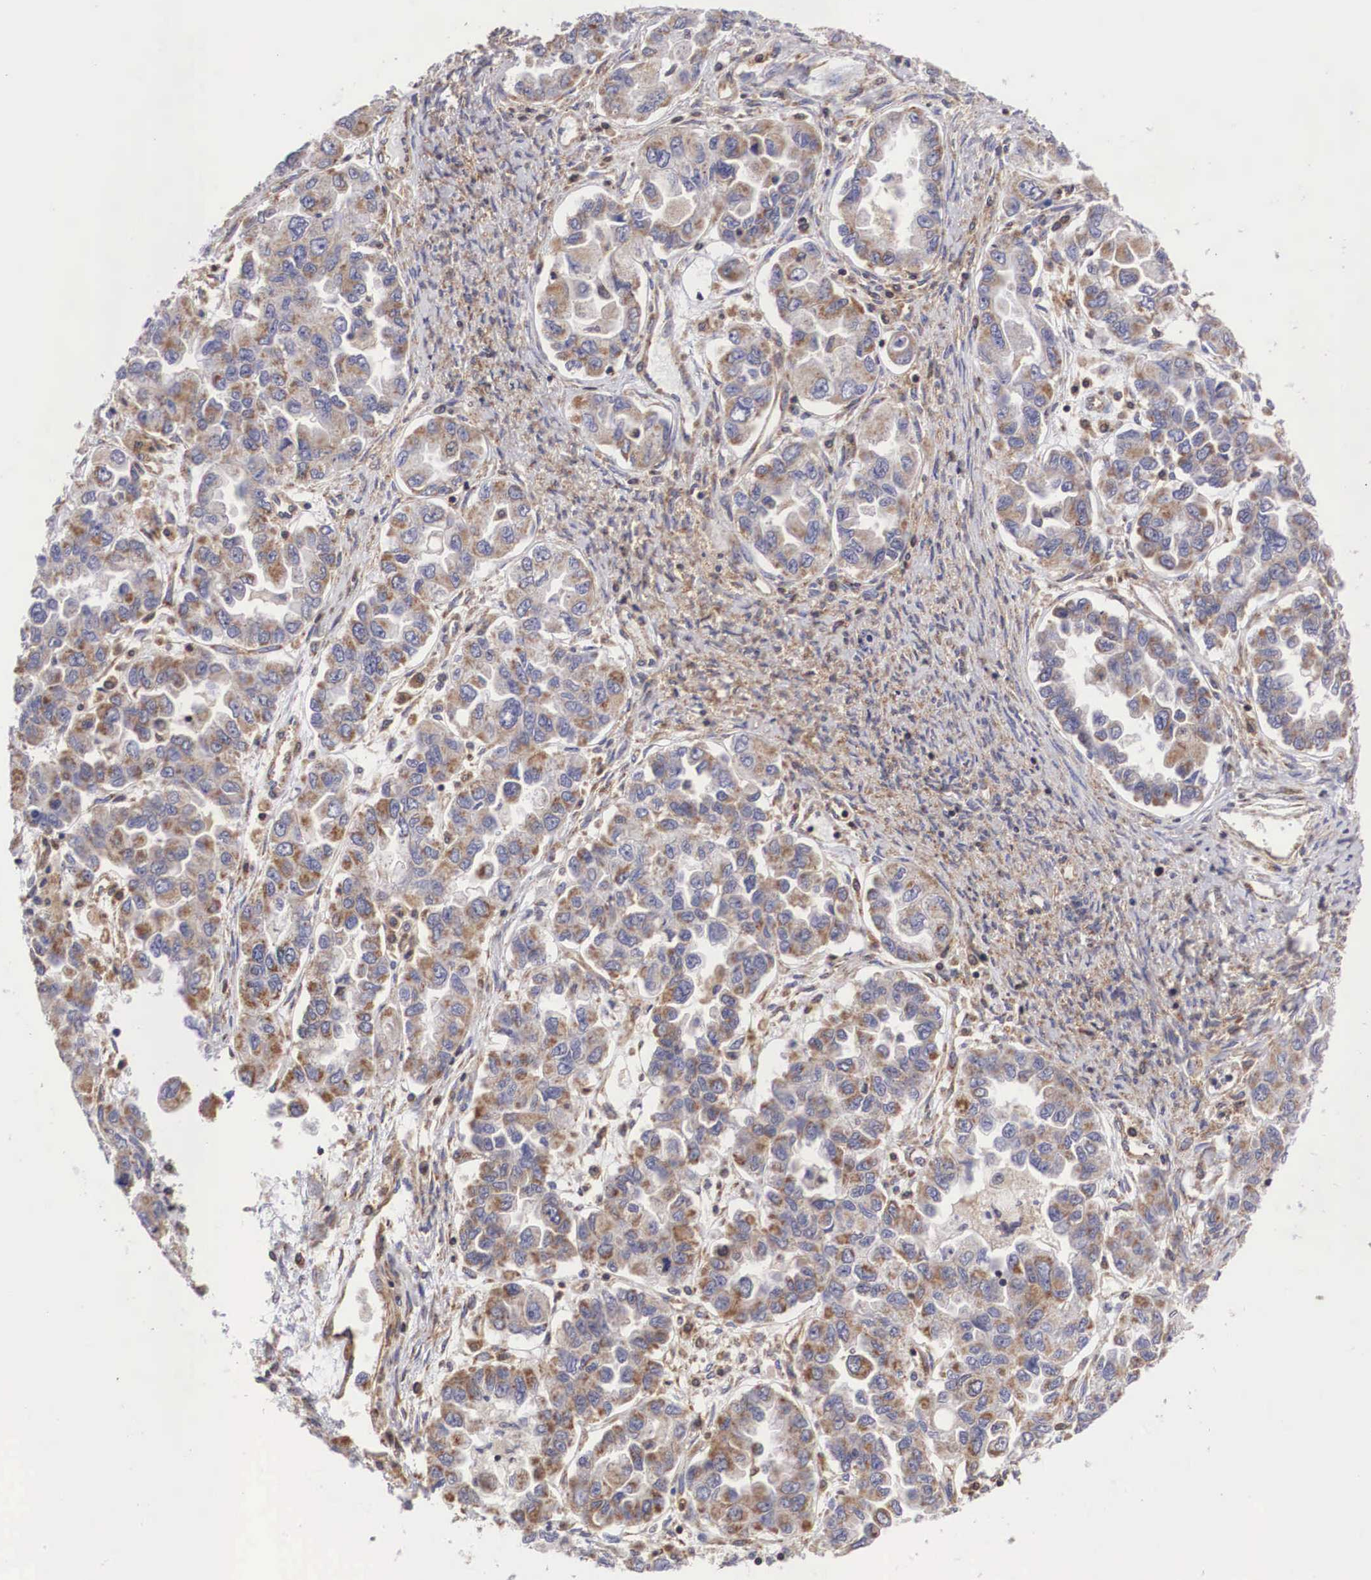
{"staining": {"intensity": "moderate", "quantity": ">75%", "location": "cytoplasmic/membranous"}, "tissue": "ovarian cancer", "cell_type": "Tumor cells", "image_type": "cancer", "snomed": [{"axis": "morphology", "description": "Cystadenocarcinoma, serous, NOS"}, {"axis": "topography", "description": "Ovary"}], "caption": "Immunohistochemical staining of human ovarian cancer exhibits moderate cytoplasmic/membranous protein staining in approximately >75% of tumor cells.", "gene": "DHRS1", "patient": {"sex": "female", "age": 84}}